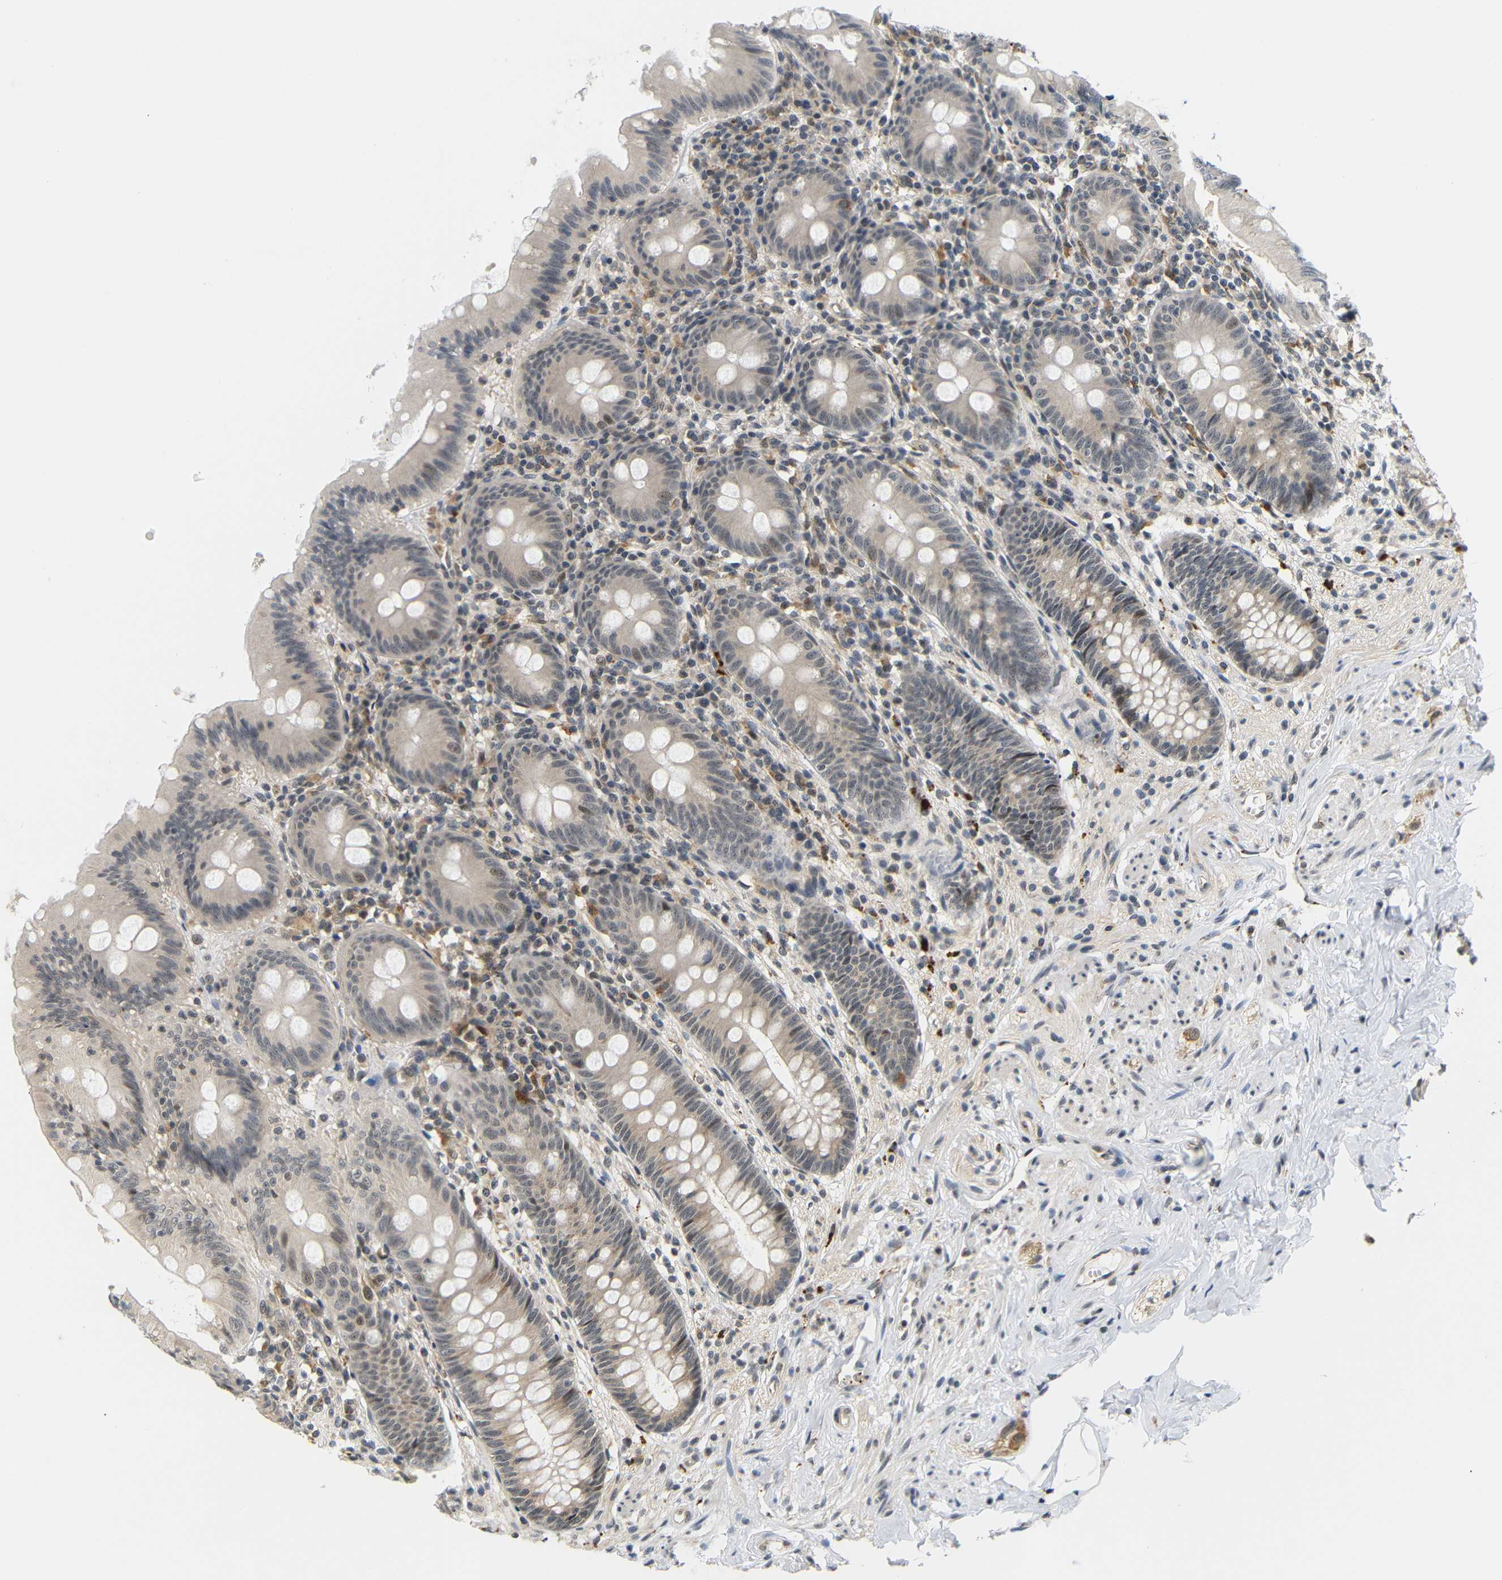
{"staining": {"intensity": "weak", "quantity": ">75%", "location": "cytoplasmic/membranous,nuclear"}, "tissue": "appendix", "cell_type": "Glandular cells", "image_type": "normal", "snomed": [{"axis": "morphology", "description": "Normal tissue, NOS"}, {"axis": "topography", "description": "Appendix"}], "caption": "The micrograph demonstrates staining of unremarkable appendix, revealing weak cytoplasmic/membranous,nuclear protein staining (brown color) within glandular cells.", "gene": "GJA5", "patient": {"sex": "male", "age": 56}}